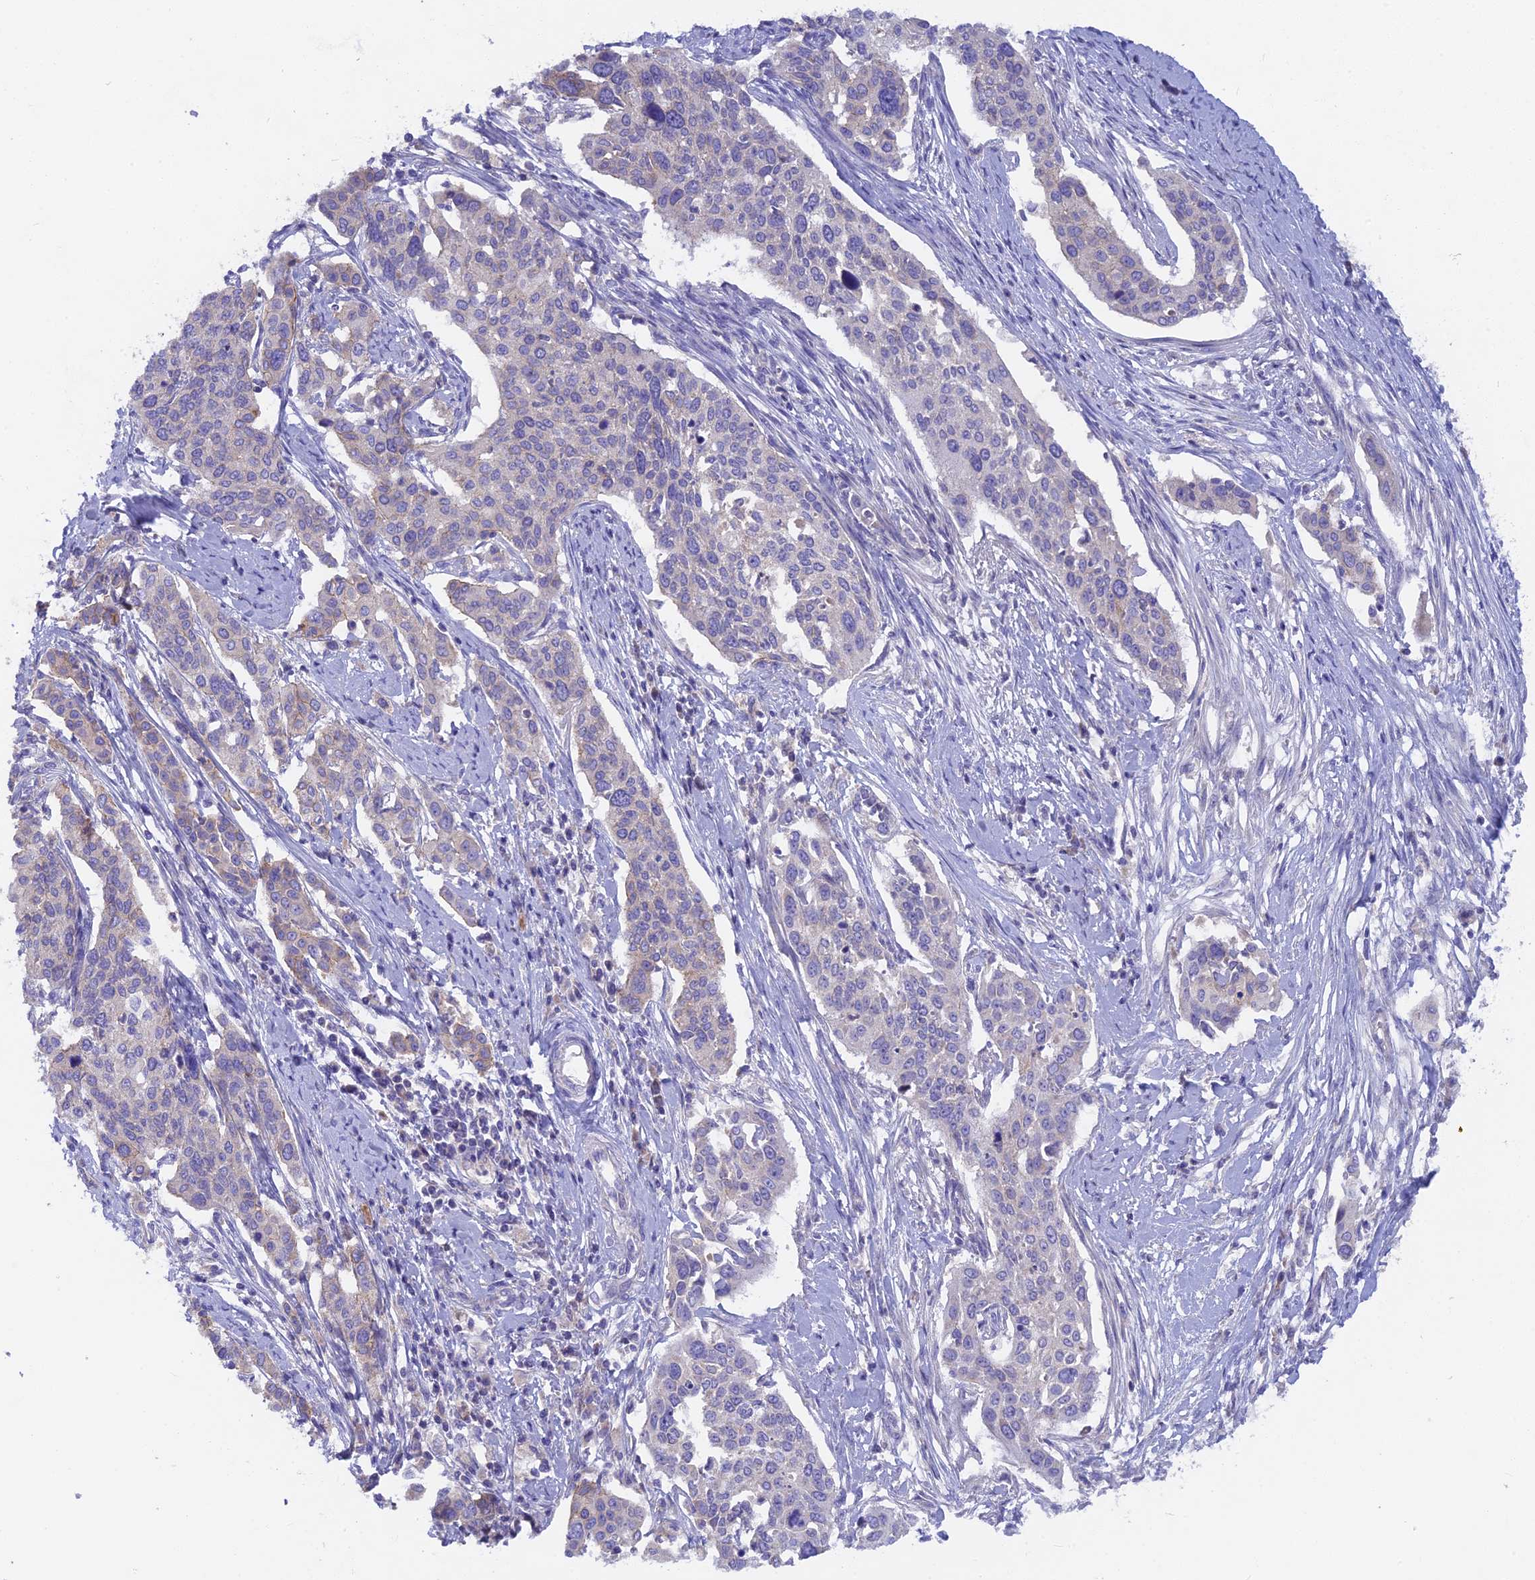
{"staining": {"intensity": "negative", "quantity": "none", "location": "none"}, "tissue": "cervical cancer", "cell_type": "Tumor cells", "image_type": "cancer", "snomed": [{"axis": "morphology", "description": "Squamous cell carcinoma, NOS"}, {"axis": "topography", "description": "Cervix"}], "caption": "High magnification brightfield microscopy of squamous cell carcinoma (cervical) stained with DAB (3,3'-diaminobenzidine) (brown) and counterstained with hematoxylin (blue): tumor cells show no significant staining. (DAB (3,3'-diaminobenzidine) immunohistochemistry (IHC) visualized using brightfield microscopy, high magnification).", "gene": "PZP", "patient": {"sex": "female", "age": 44}}